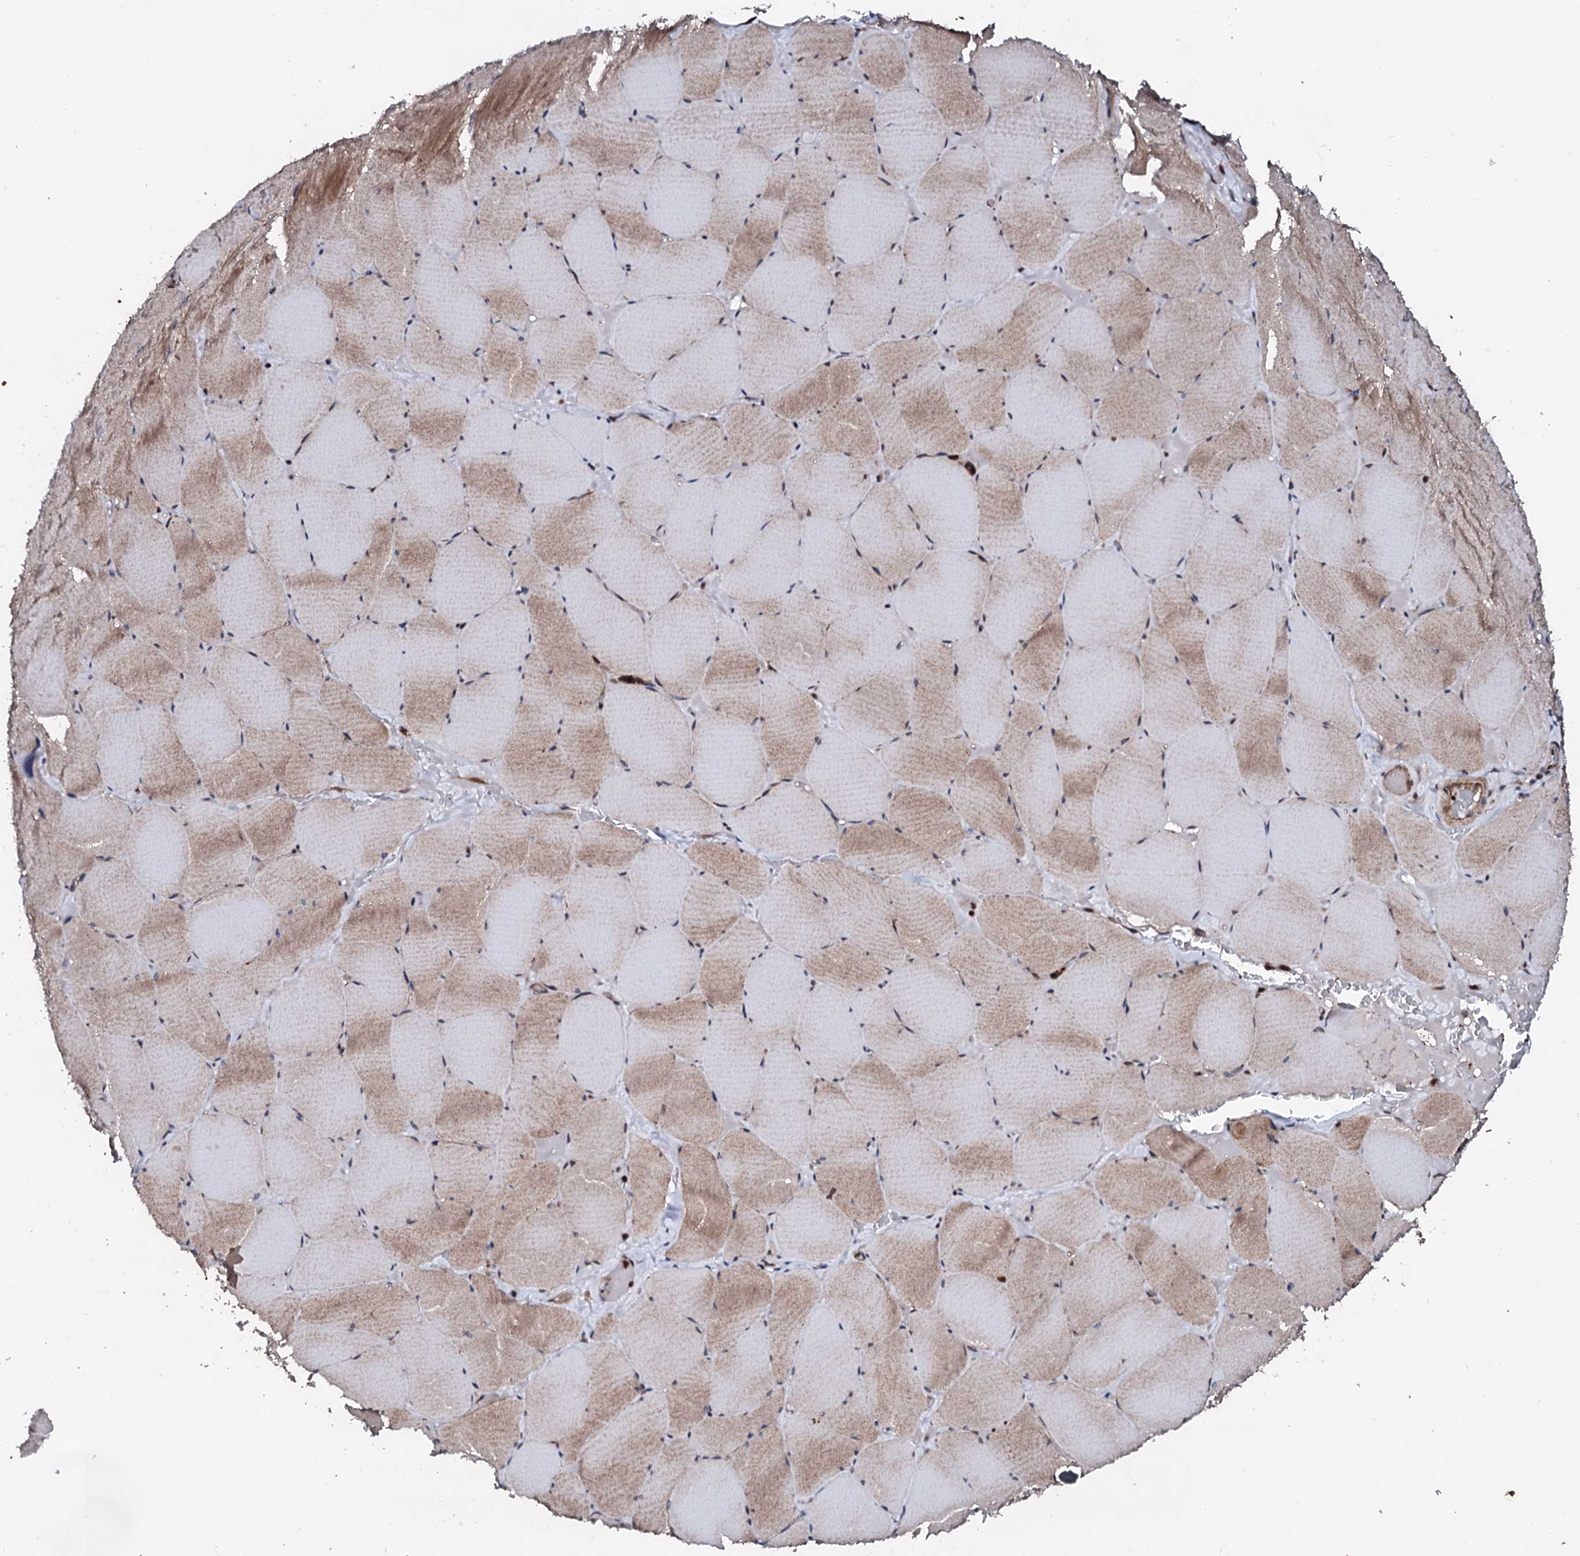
{"staining": {"intensity": "moderate", "quantity": "25%-75%", "location": "cytoplasmic/membranous"}, "tissue": "skeletal muscle", "cell_type": "Myocytes", "image_type": "normal", "snomed": [{"axis": "morphology", "description": "Normal tissue, NOS"}, {"axis": "topography", "description": "Skeletal muscle"}, {"axis": "topography", "description": "Head-Neck"}], "caption": "Skeletal muscle stained for a protein (brown) shows moderate cytoplasmic/membranous positive positivity in approximately 25%-75% of myocytes.", "gene": "ENSG00000256591", "patient": {"sex": "male", "age": 66}}